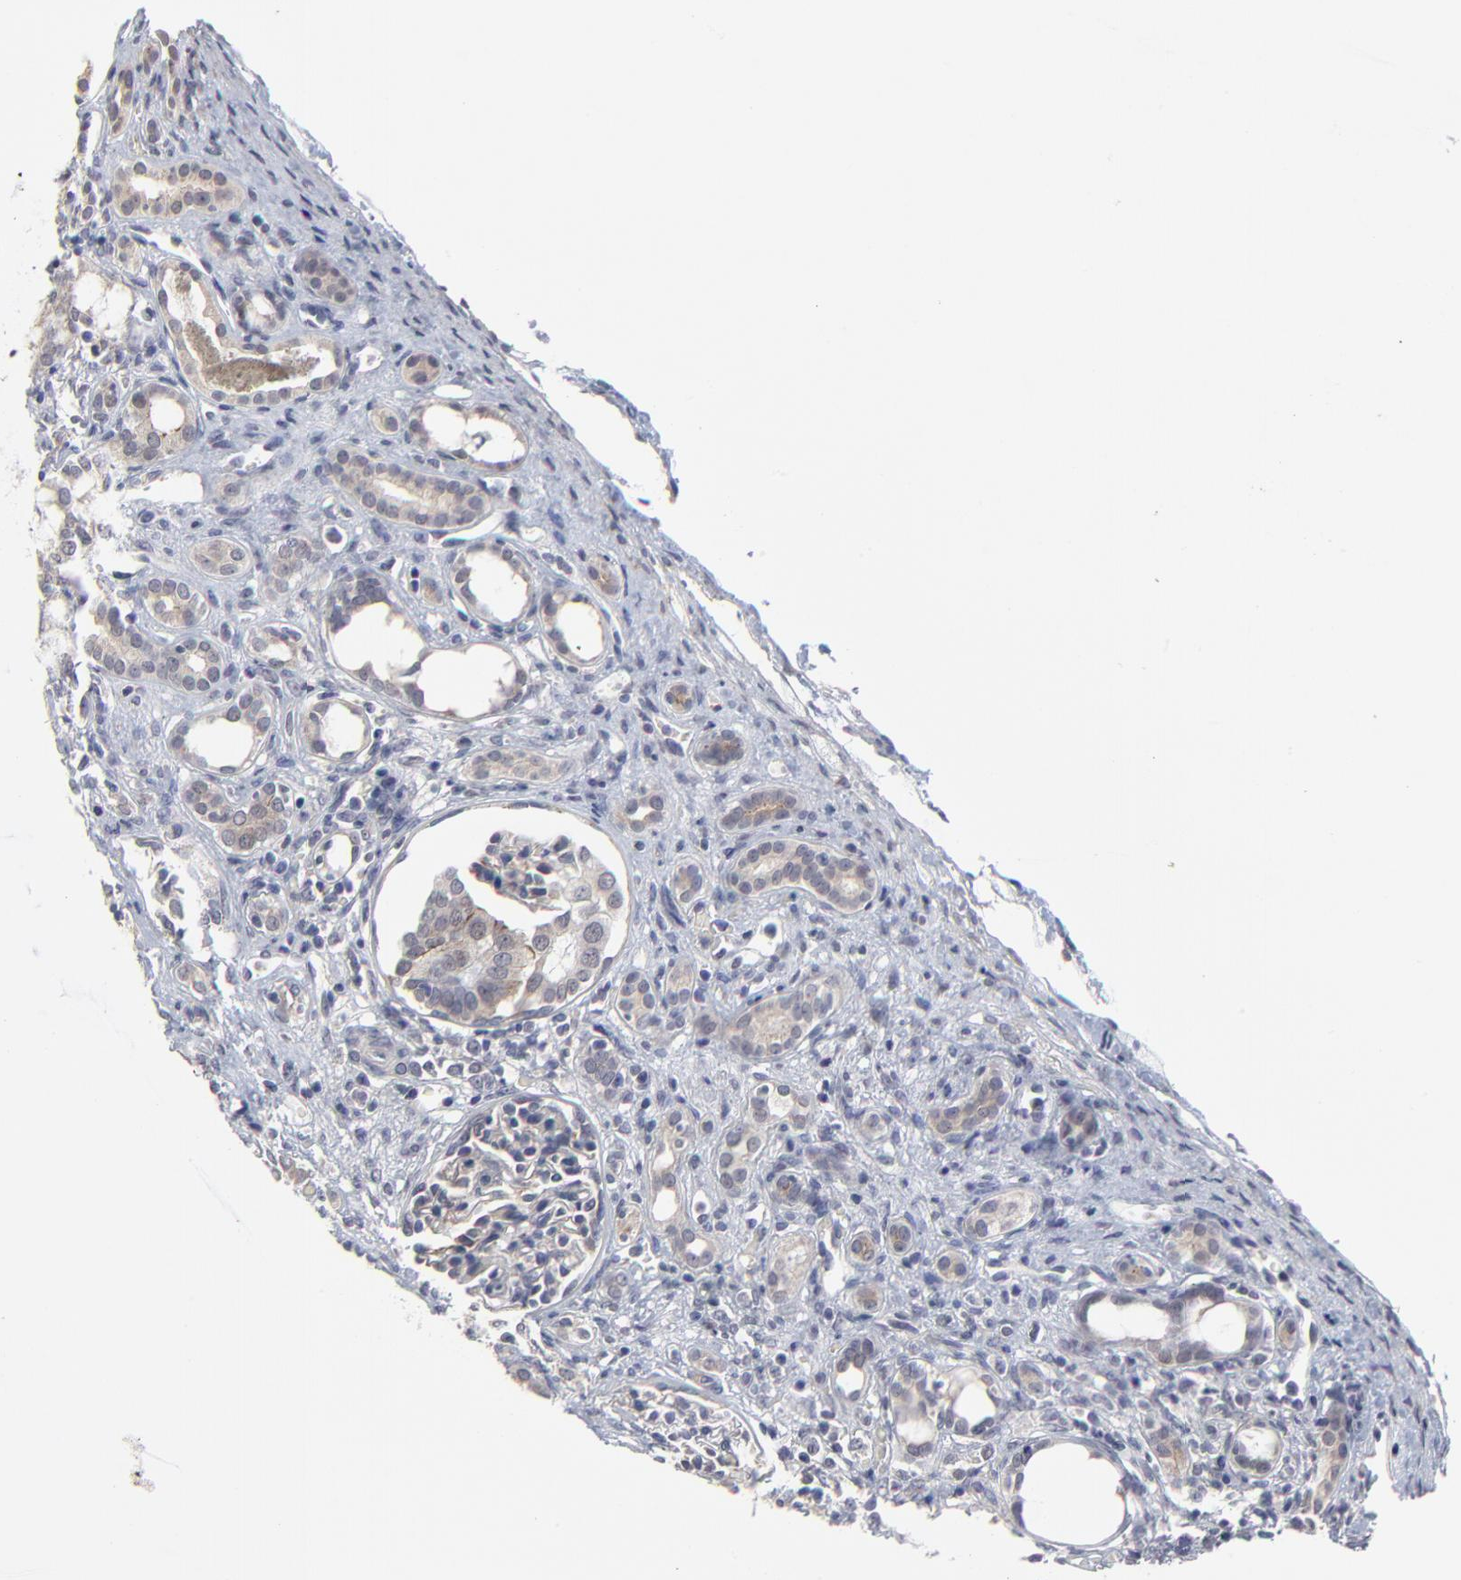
{"staining": {"intensity": "moderate", "quantity": "25%-75%", "location": "cytoplasmic/membranous"}, "tissue": "kidney", "cell_type": "Cells in glomeruli", "image_type": "normal", "snomed": [{"axis": "morphology", "description": "Normal tissue, NOS"}, {"axis": "topography", "description": "Kidney"}], "caption": "DAB immunohistochemical staining of normal human kidney demonstrates moderate cytoplasmic/membranous protein expression in approximately 25%-75% of cells in glomeruli.", "gene": "MAGEA10", "patient": {"sex": "male", "age": 7}}